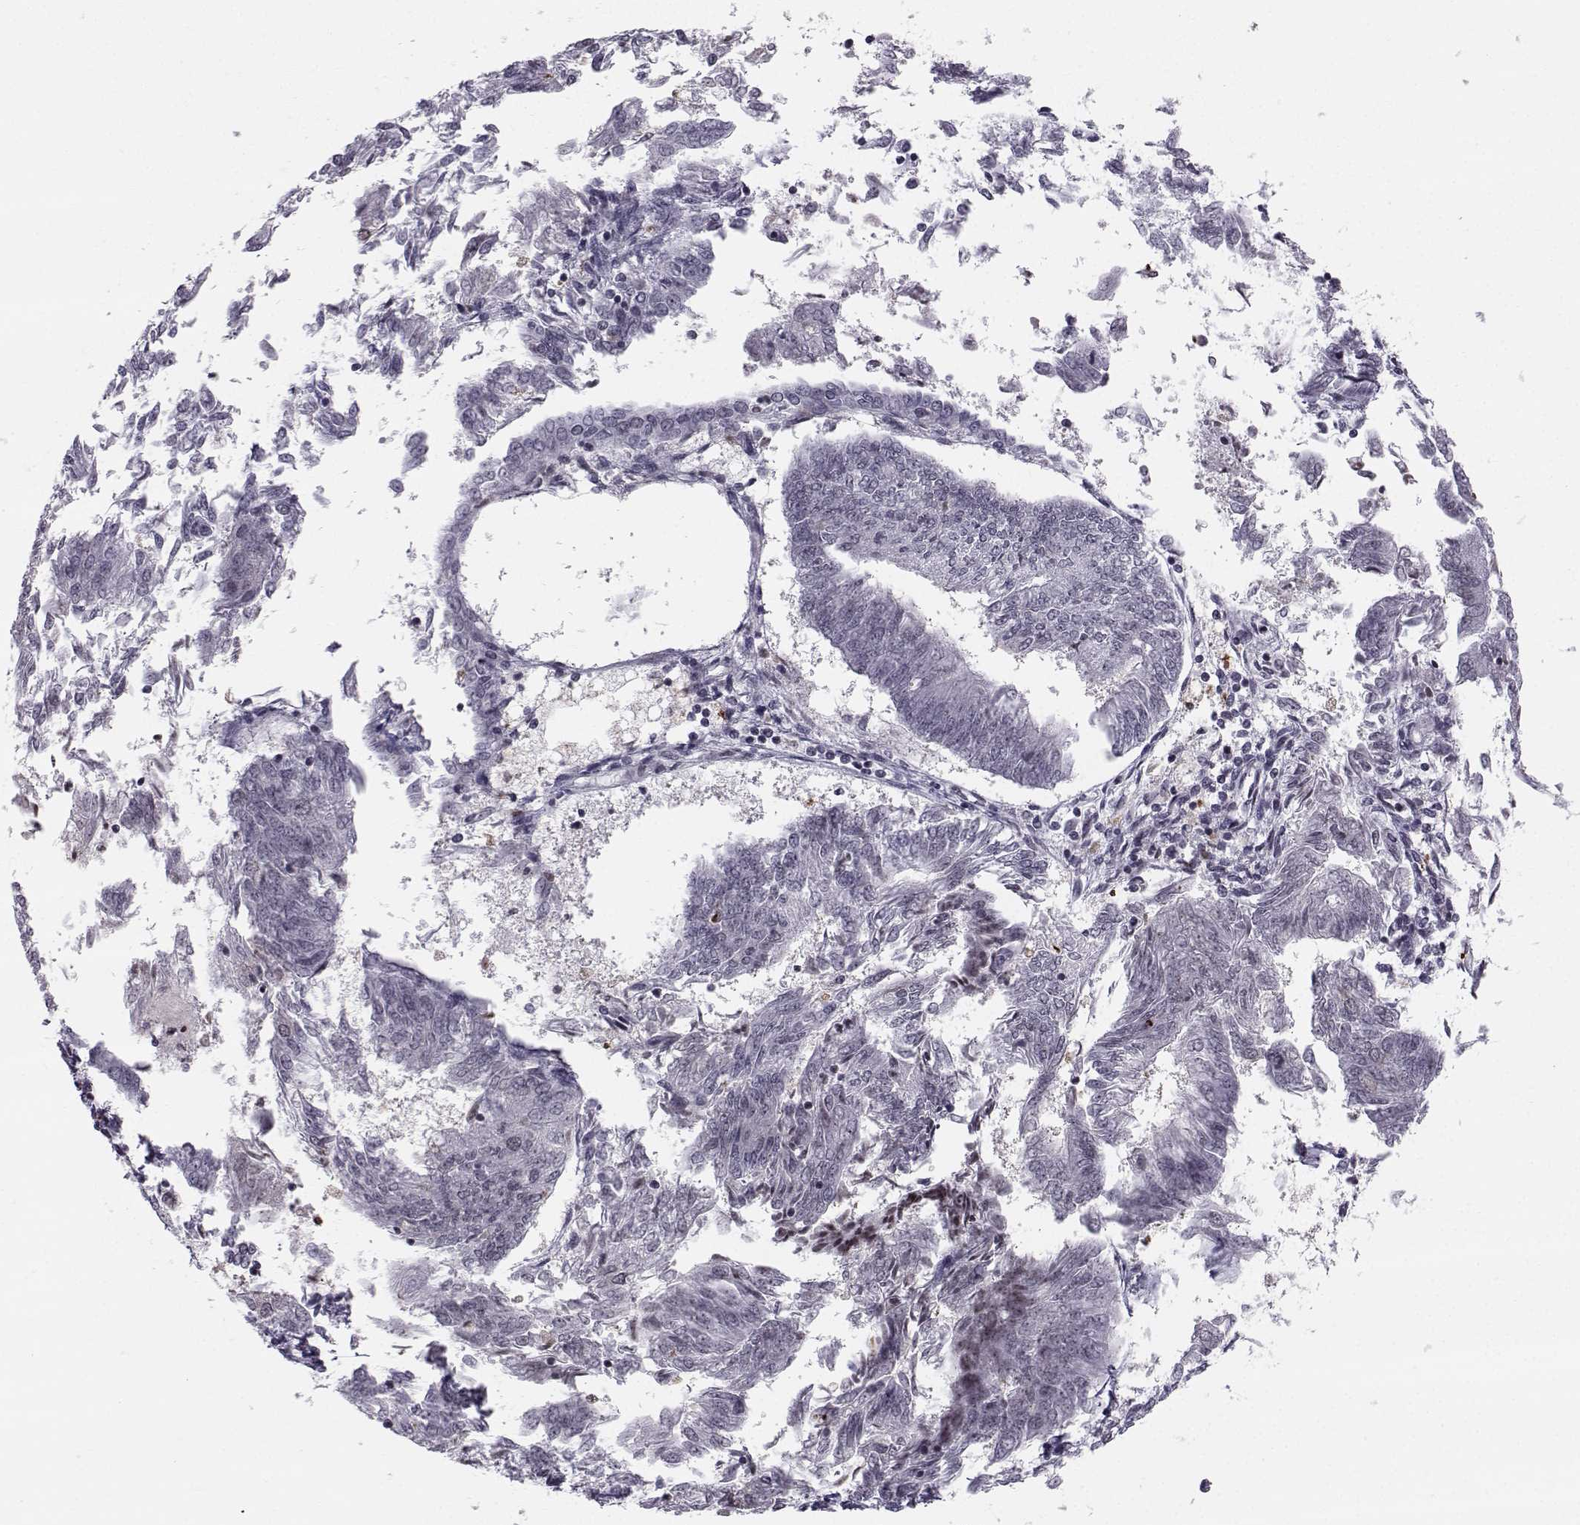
{"staining": {"intensity": "negative", "quantity": "none", "location": "none"}, "tissue": "endometrial cancer", "cell_type": "Tumor cells", "image_type": "cancer", "snomed": [{"axis": "morphology", "description": "Adenocarcinoma, NOS"}, {"axis": "topography", "description": "Endometrium"}], "caption": "There is no significant expression in tumor cells of endometrial cancer (adenocarcinoma).", "gene": "MARCHF4", "patient": {"sex": "female", "age": 58}}